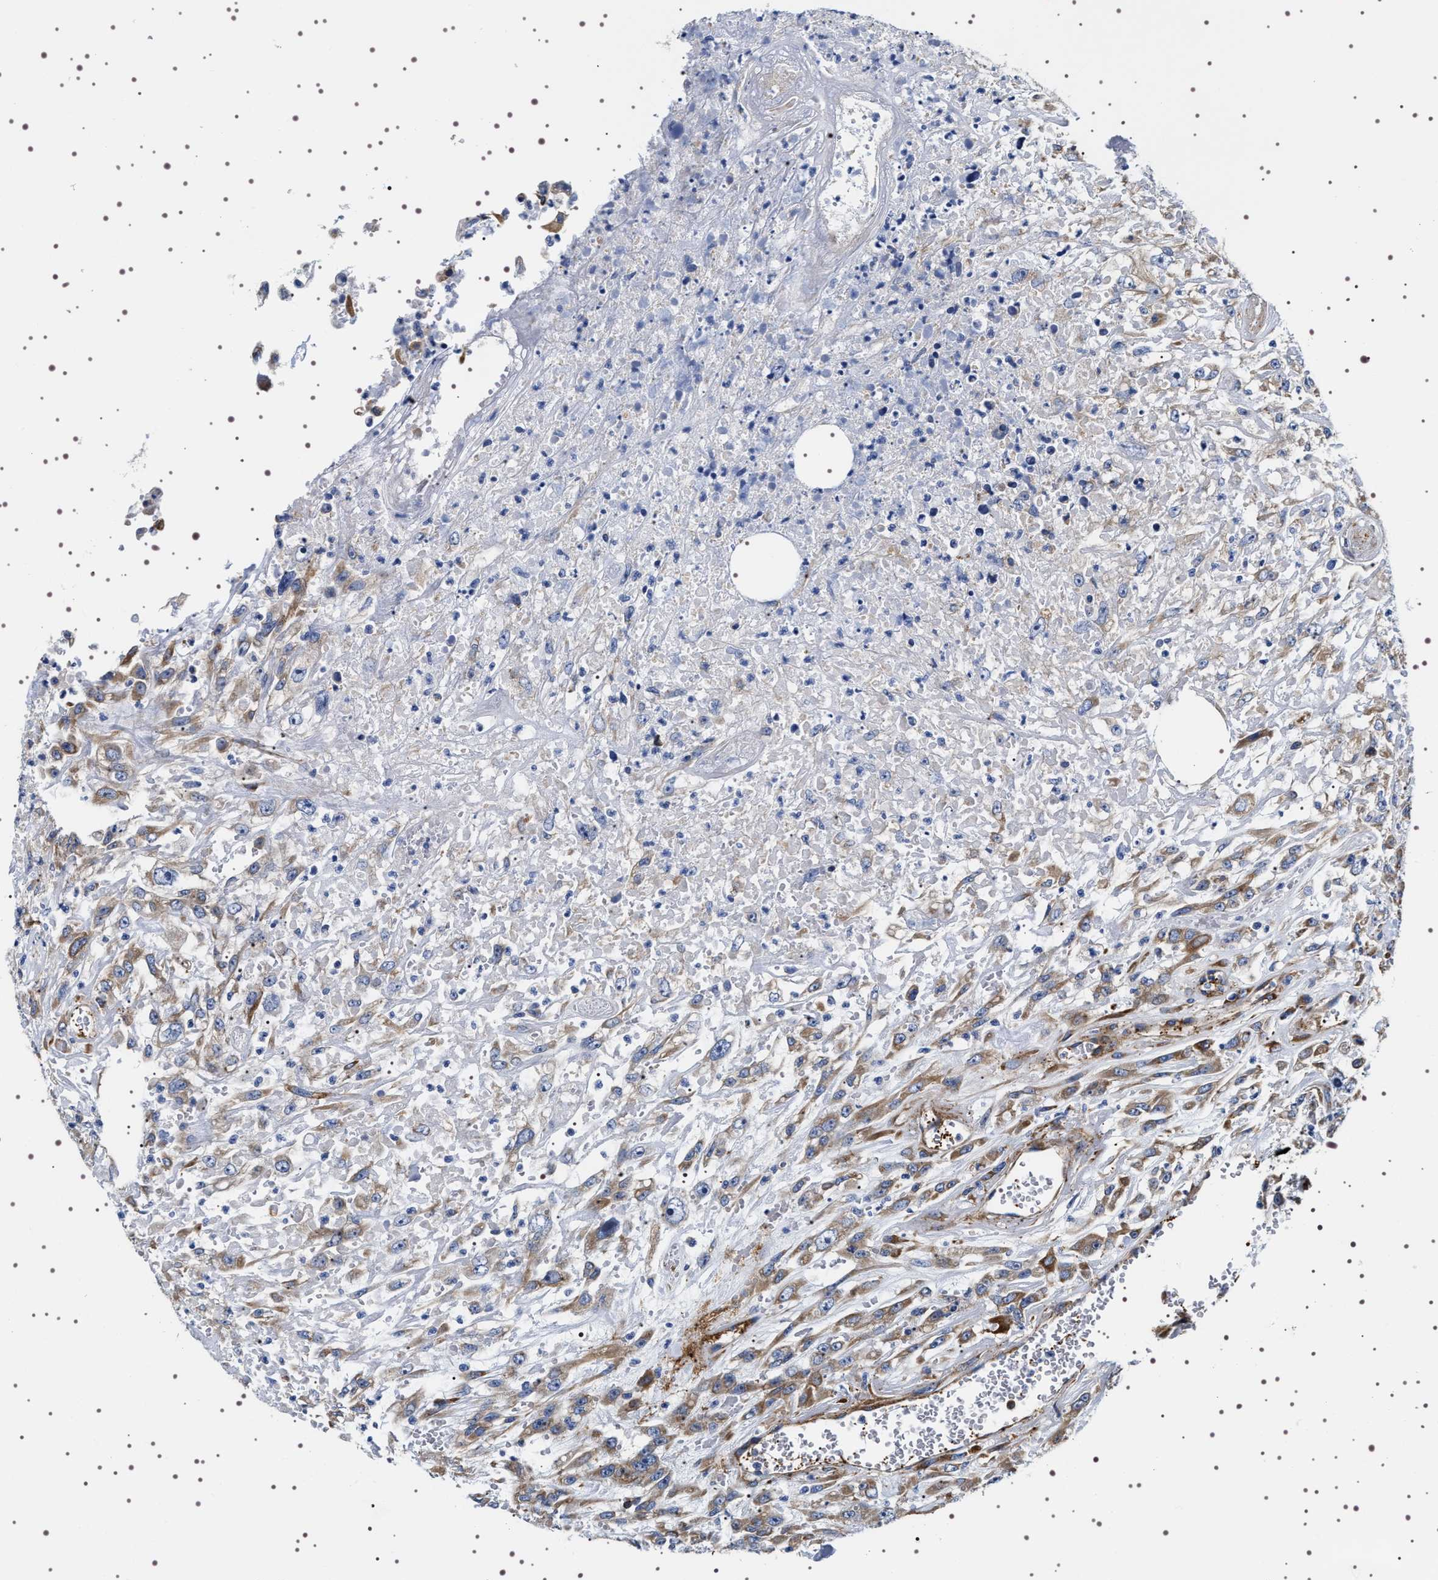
{"staining": {"intensity": "moderate", "quantity": "25%-75%", "location": "cytoplasmic/membranous"}, "tissue": "urothelial cancer", "cell_type": "Tumor cells", "image_type": "cancer", "snomed": [{"axis": "morphology", "description": "Urothelial carcinoma, High grade"}, {"axis": "topography", "description": "Urinary bladder"}], "caption": "Tumor cells demonstrate moderate cytoplasmic/membranous expression in approximately 25%-75% of cells in urothelial cancer.", "gene": "SQLE", "patient": {"sex": "male", "age": 46}}